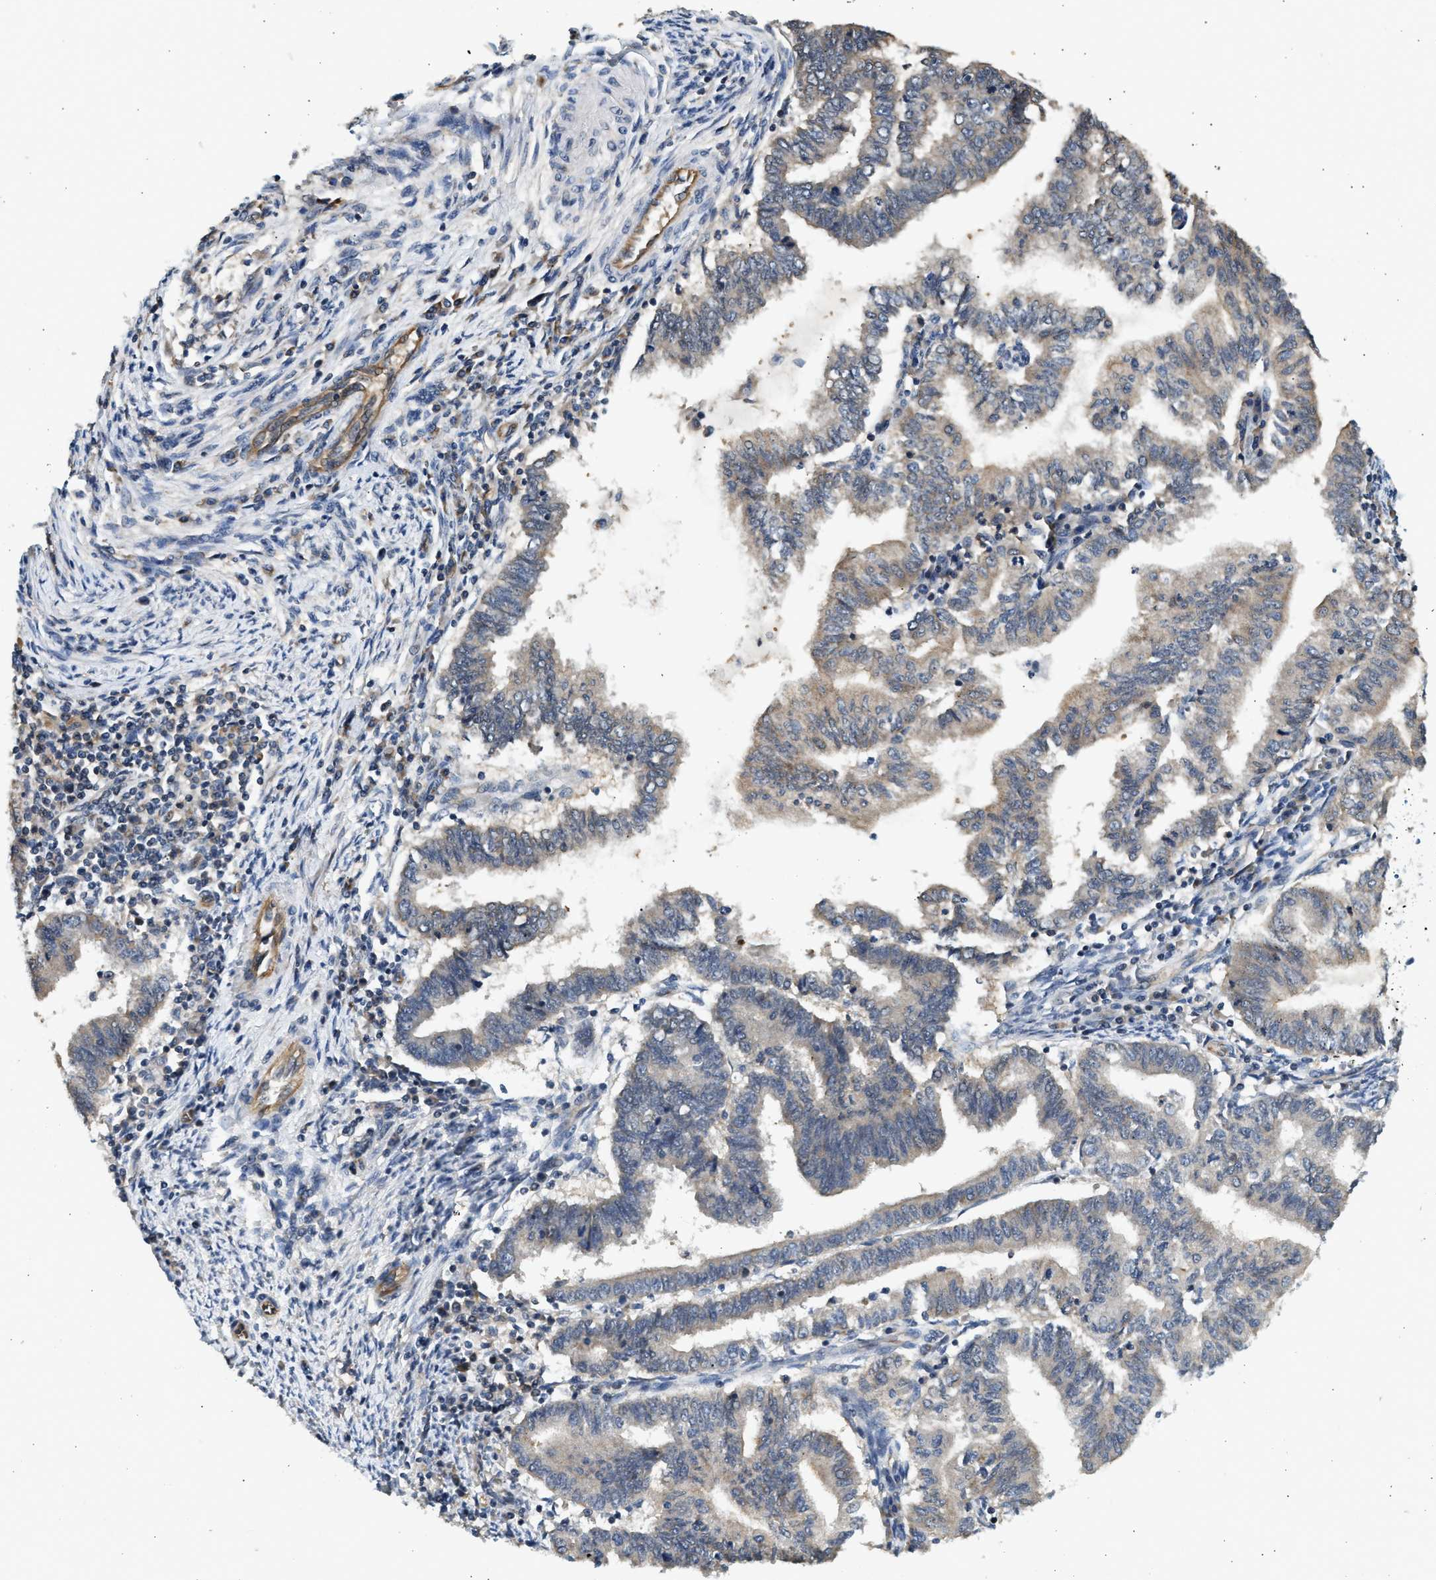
{"staining": {"intensity": "weak", "quantity": "<25%", "location": "cytoplasmic/membranous"}, "tissue": "endometrial cancer", "cell_type": "Tumor cells", "image_type": "cancer", "snomed": [{"axis": "morphology", "description": "Polyp, NOS"}, {"axis": "morphology", "description": "Adenocarcinoma, NOS"}, {"axis": "morphology", "description": "Adenoma, NOS"}, {"axis": "topography", "description": "Endometrium"}], "caption": "Immunohistochemistry of human endometrial cancer demonstrates no staining in tumor cells.", "gene": "DUSP14", "patient": {"sex": "female", "age": 79}}